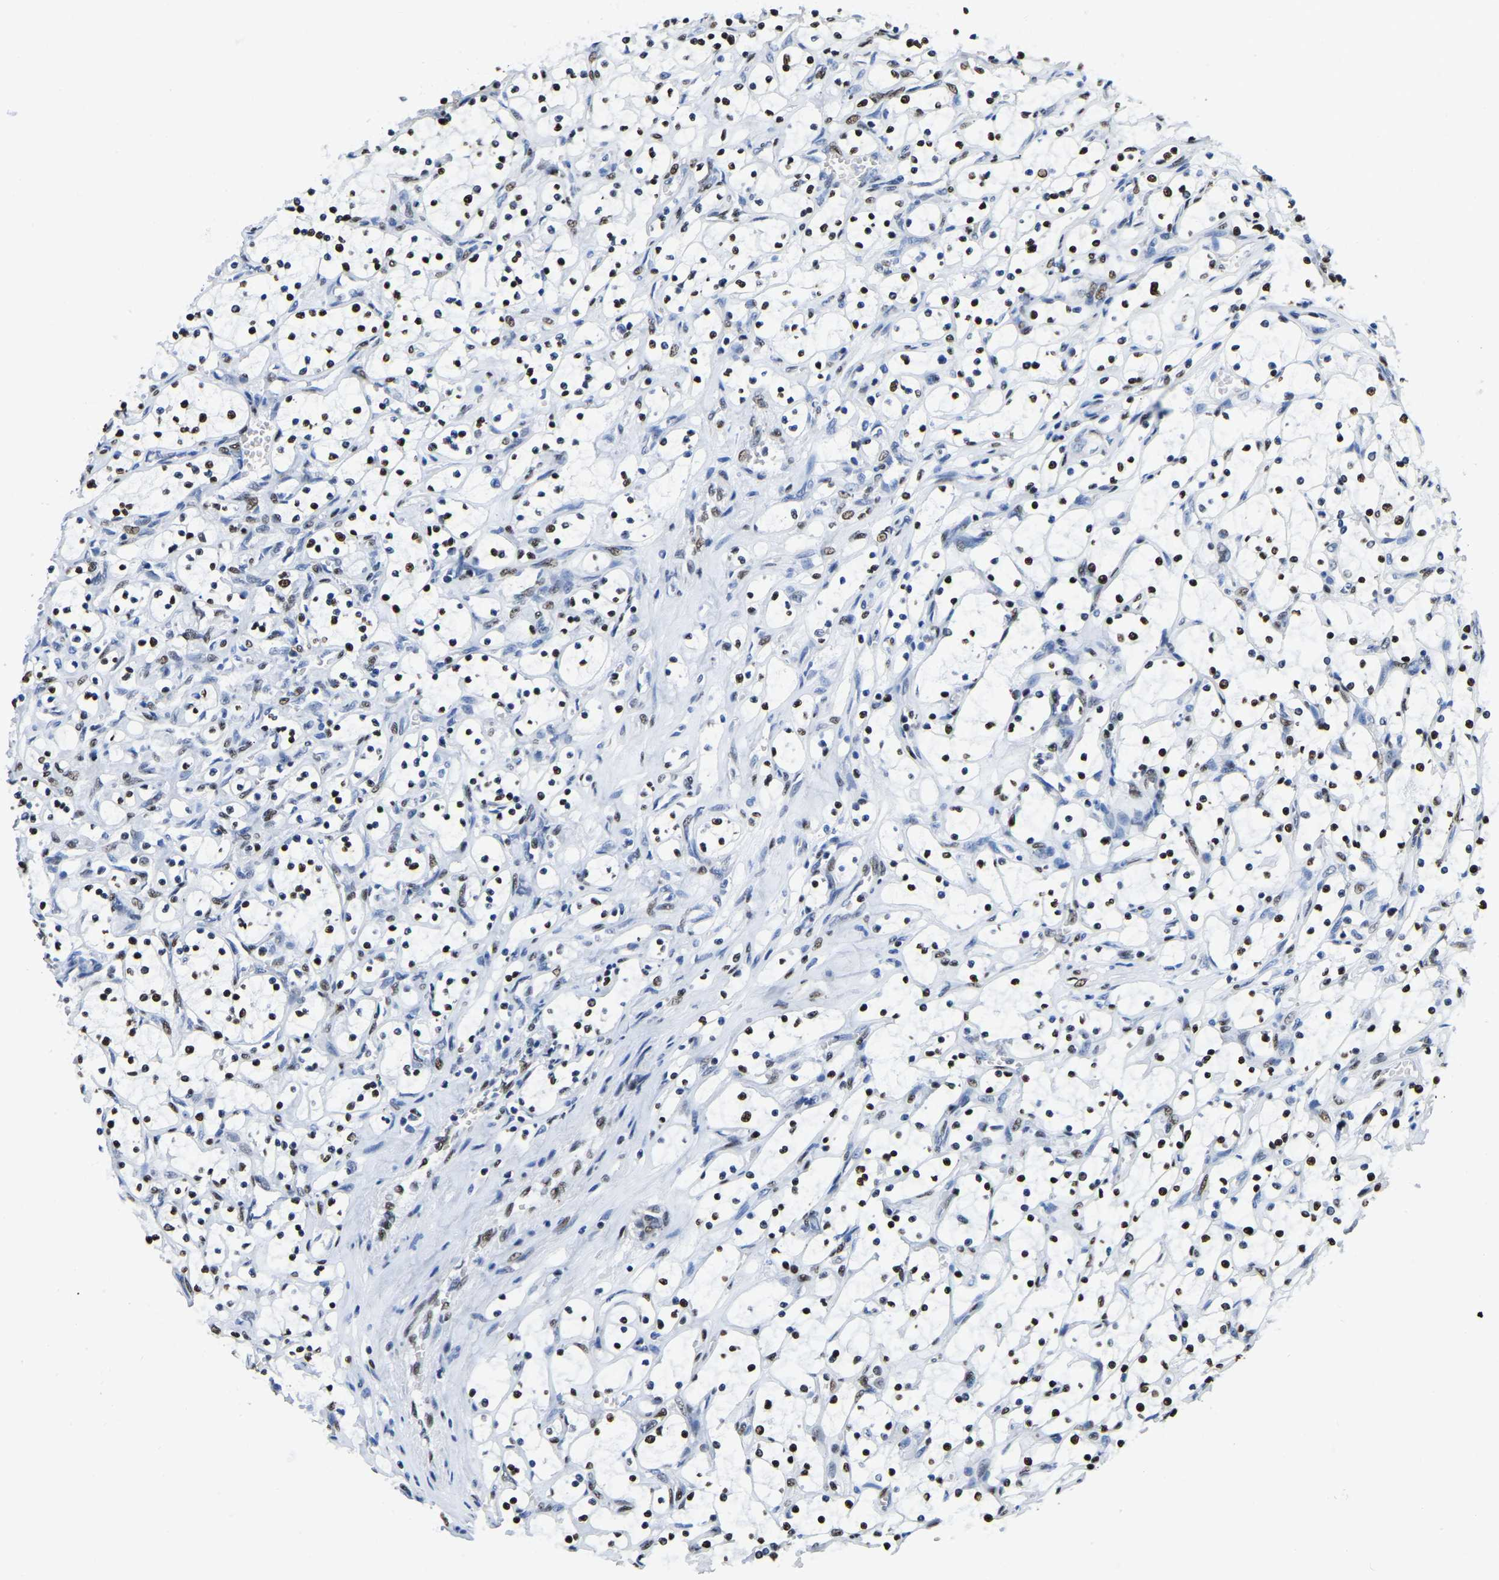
{"staining": {"intensity": "strong", "quantity": ">75%", "location": "nuclear"}, "tissue": "renal cancer", "cell_type": "Tumor cells", "image_type": "cancer", "snomed": [{"axis": "morphology", "description": "Adenocarcinoma, NOS"}, {"axis": "topography", "description": "Kidney"}], "caption": "The histopathology image demonstrates staining of renal adenocarcinoma, revealing strong nuclear protein staining (brown color) within tumor cells.", "gene": "UBA1", "patient": {"sex": "female", "age": 69}}